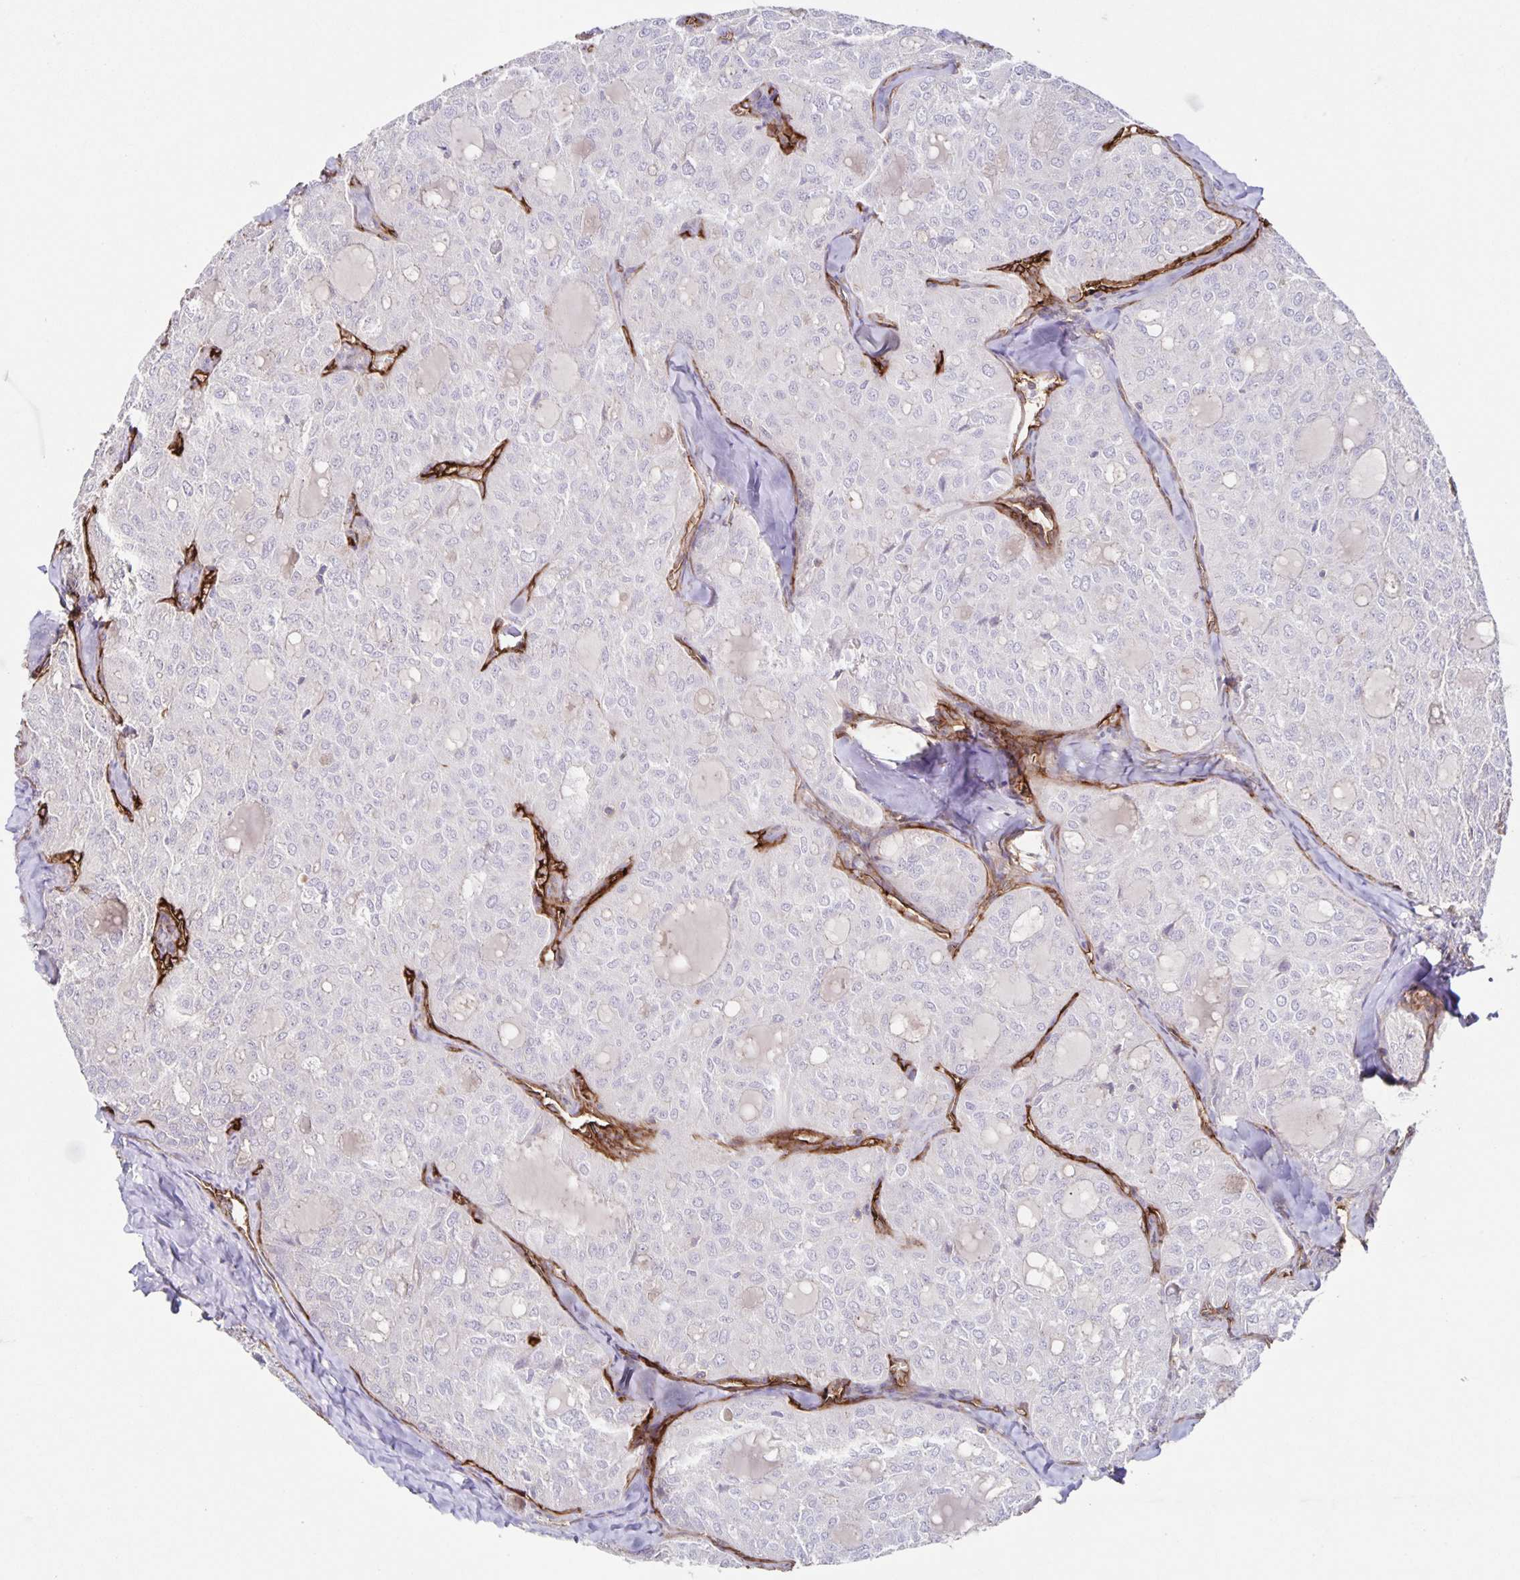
{"staining": {"intensity": "negative", "quantity": "none", "location": "none"}, "tissue": "thyroid cancer", "cell_type": "Tumor cells", "image_type": "cancer", "snomed": [{"axis": "morphology", "description": "Follicular adenoma carcinoma, NOS"}, {"axis": "topography", "description": "Thyroid gland"}], "caption": "The photomicrograph exhibits no significant expression in tumor cells of thyroid cancer. (Stains: DAB immunohistochemistry (IHC) with hematoxylin counter stain, Microscopy: brightfield microscopy at high magnification).", "gene": "ITGA2", "patient": {"sex": "male", "age": 75}}